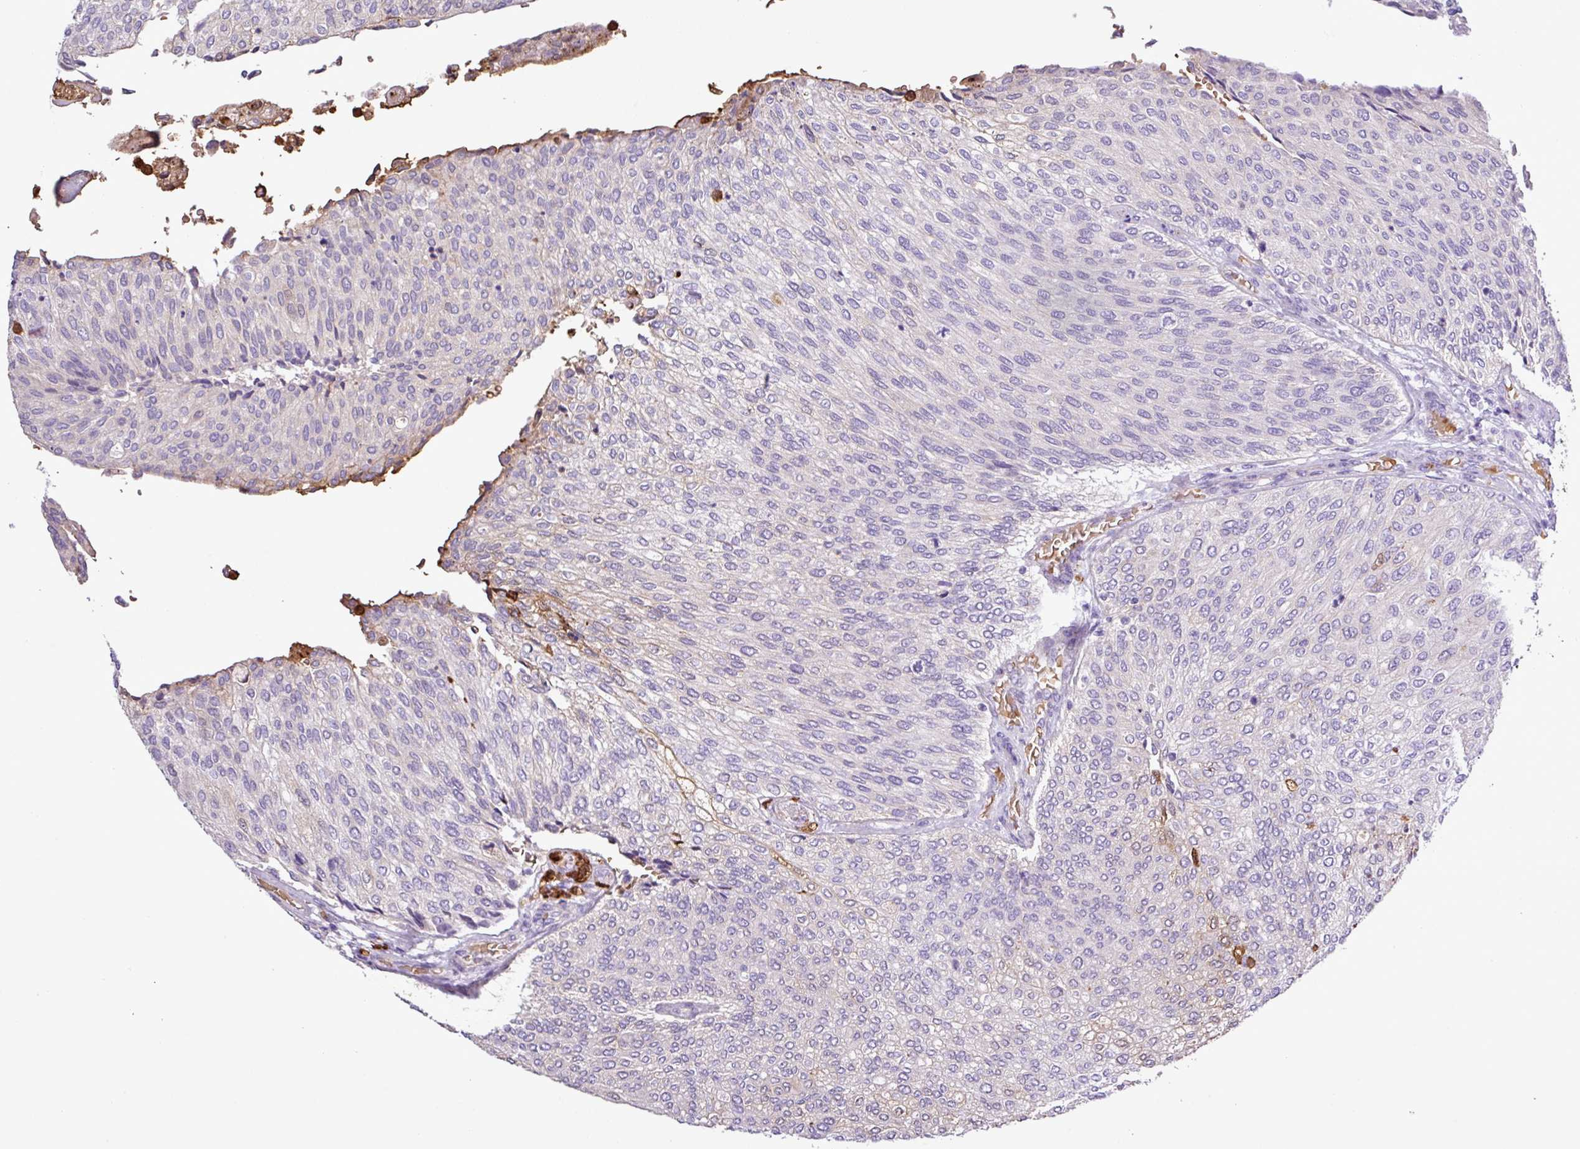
{"staining": {"intensity": "negative", "quantity": "none", "location": "none"}, "tissue": "urothelial cancer", "cell_type": "Tumor cells", "image_type": "cancer", "snomed": [{"axis": "morphology", "description": "Urothelial carcinoma, Low grade"}, {"axis": "topography", "description": "Urinary bladder"}], "caption": "IHC of human urothelial cancer displays no staining in tumor cells. Brightfield microscopy of immunohistochemistry stained with DAB (3,3'-diaminobenzidine) (brown) and hematoxylin (blue), captured at high magnification.", "gene": "MGAT4B", "patient": {"sex": "female", "age": 79}}